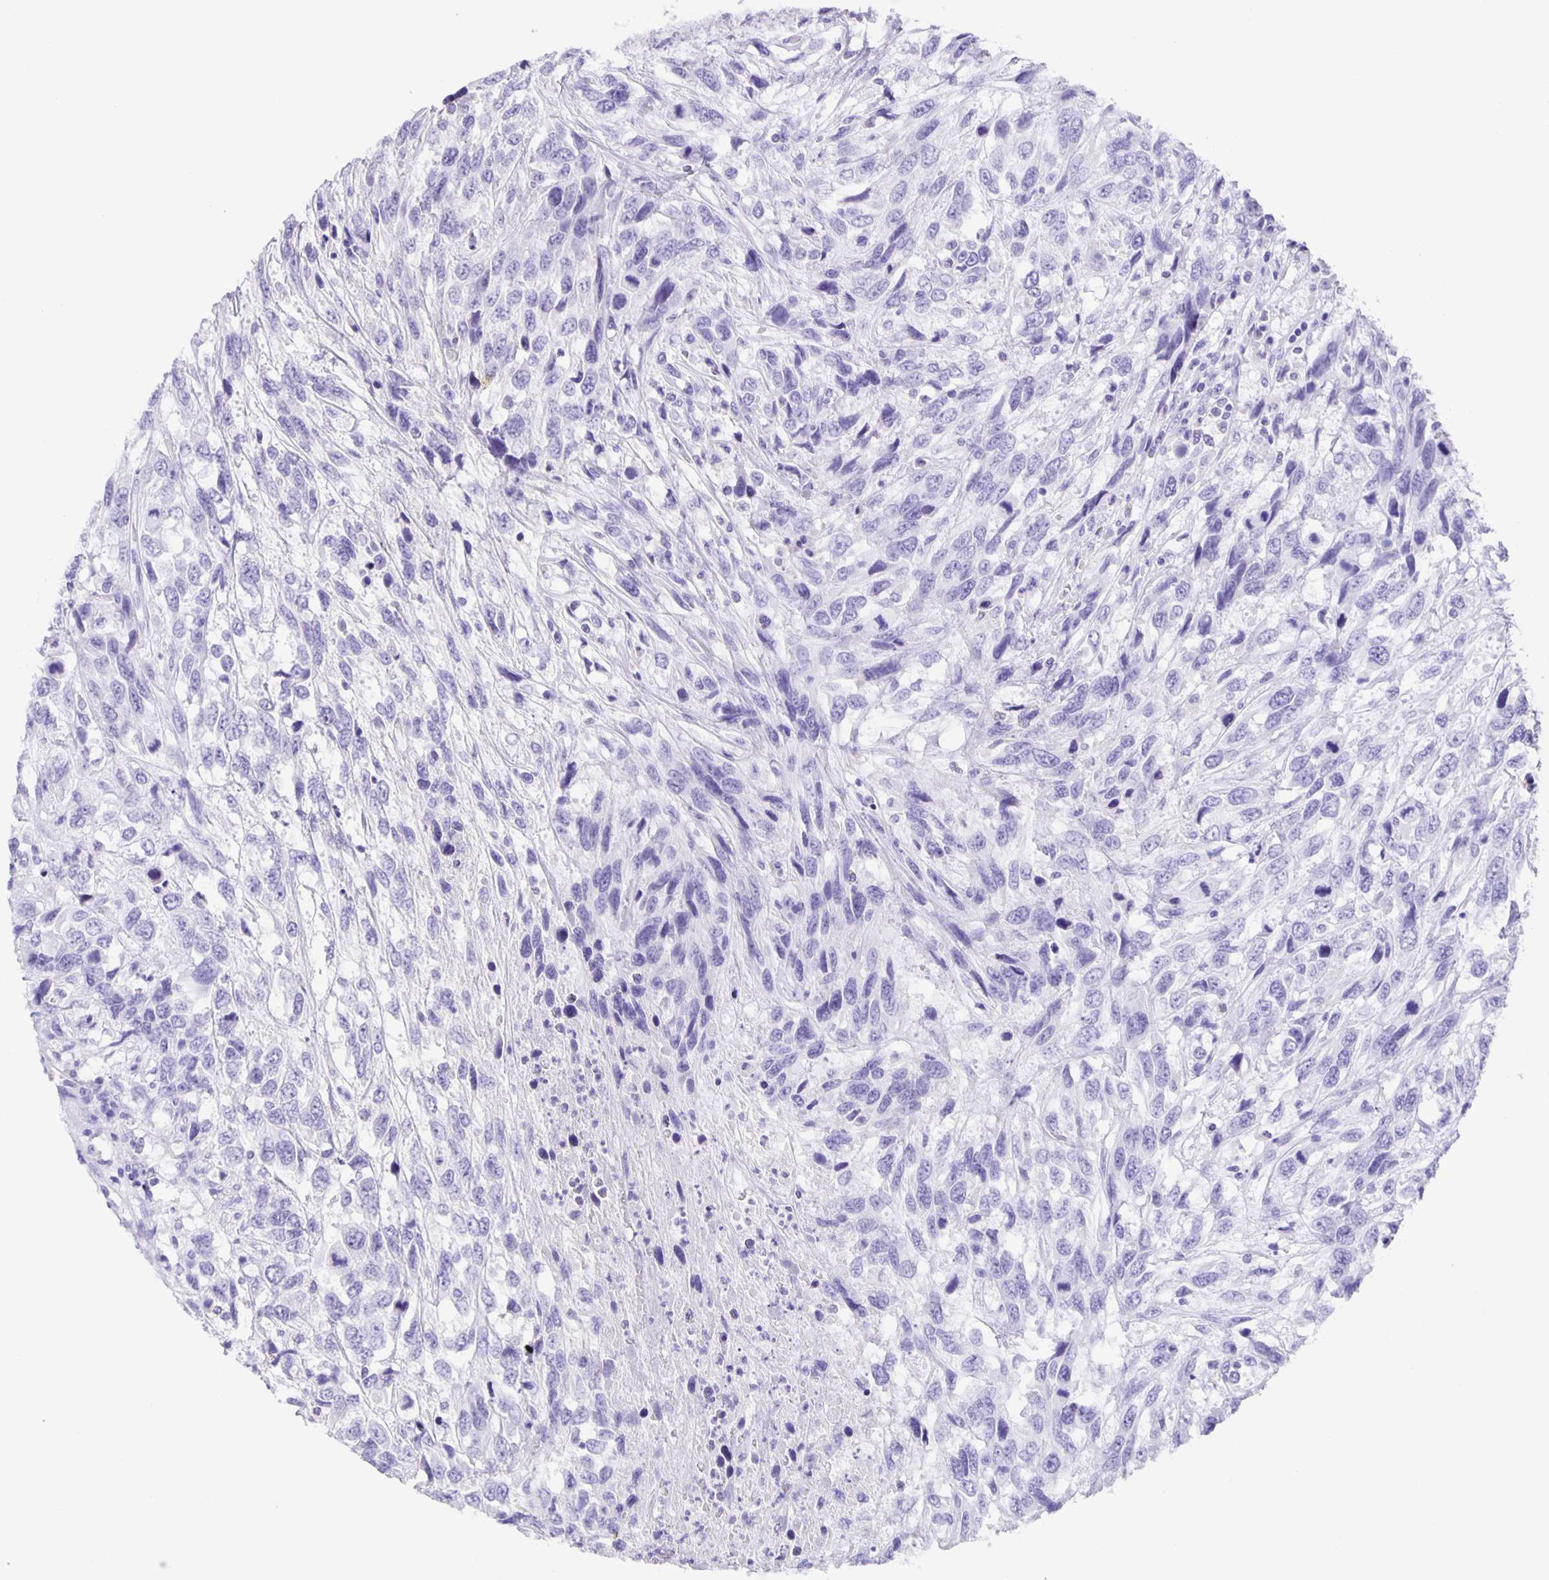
{"staining": {"intensity": "negative", "quantity": "none", "location": "none"}, "tissue": "urothelial cancer", "cell_type": "Tumor cells", "image_type": "cancer", "snomed": [{"axis": "morphology", "description": "Urothelial carcinoma, High grade"}, {"axis": "topography", "description": "Urinary bladder"}], "caption": "IHC image of neoplastic tissue: urothelial carcinoma (high-grade) stained with DAB demonstrates no significant protein expression in tumor cells. Brightfield microscopy of immunohistochemistry stained with DAB (brown) and hematoxylin (blue), captured at high magnification.", "gene": "GUCA2A", "patient": {"sex": "female", "age": 70}}